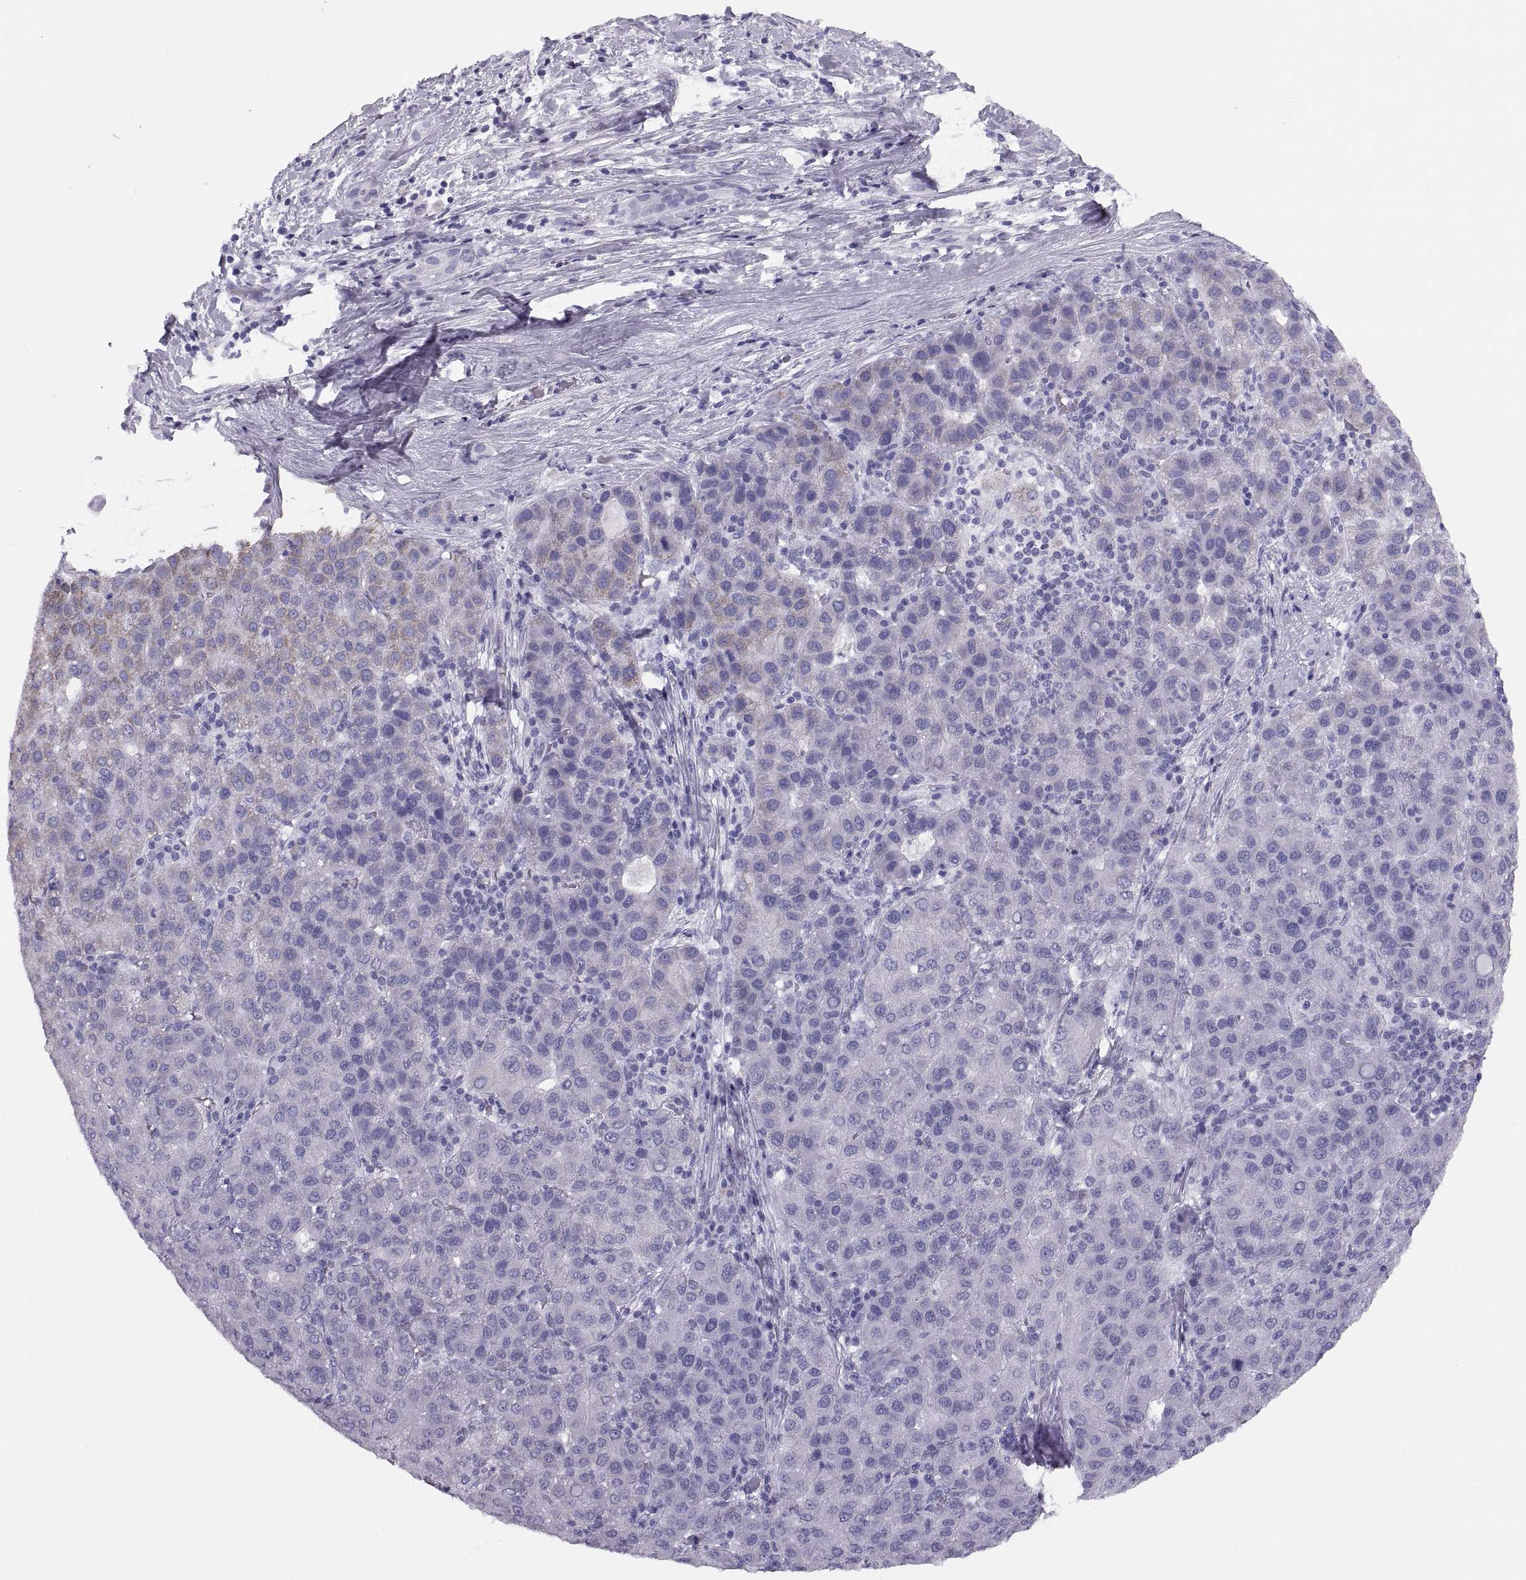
{"staining": {"intensity": "negative", "quantity": "none", "location": "none"}, "tissue": "liver cancer", "cell_type": "Tumor cells", "image_type": "cancer", "snomed": [{"axis": "morphology", "description": "Carcinoma, Hepatocellular, NOS"}, {"axis": "topography", "description": "Liver"}], "caption": "This is an immunohistochemistry (IHC) micrograph of human liver cancer. There is no positivity in tumor cells.", "gene": "PAX2", "patient": {"sex": "male", "age": 65}}